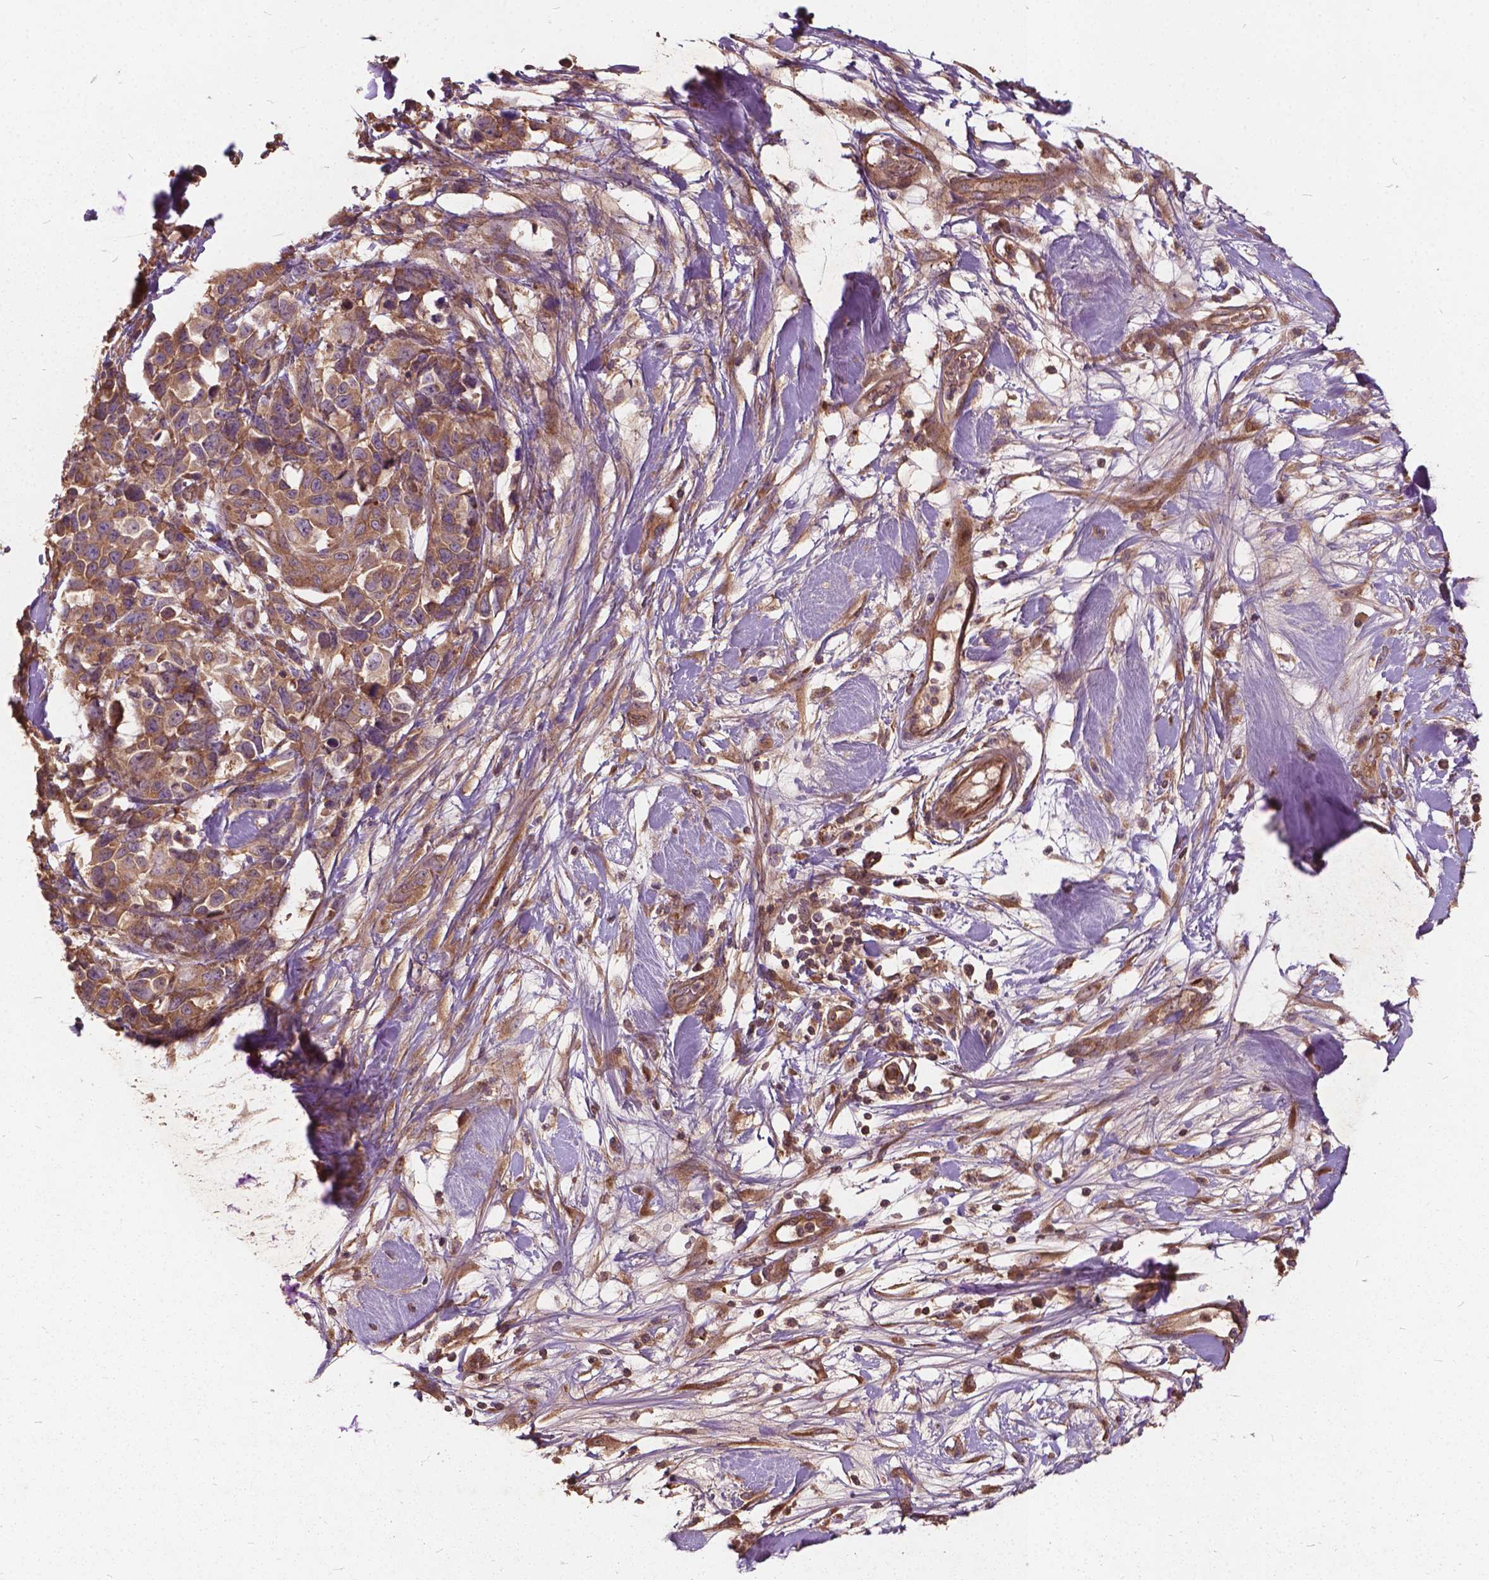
{"staining": {"intensity": "moderate", "quantity": ">75%", "location": "cytoplasmic/membranous"}, "tissue": "melanoma", "cell_type": "Tumor cells", "image_type": "cancer", "snomed": [{"axis": "morphology", "description": "Malignant melanoma, Metastatic site"}, {"axis": "topography", "description": "Skin"}], "caption": "Tumor cells show moderate cytoplasmic/membranous staining in about >75% of cells in melanoma.", "gene": "UBXN2A", "patient": {"sex": "male", "age": 84}}